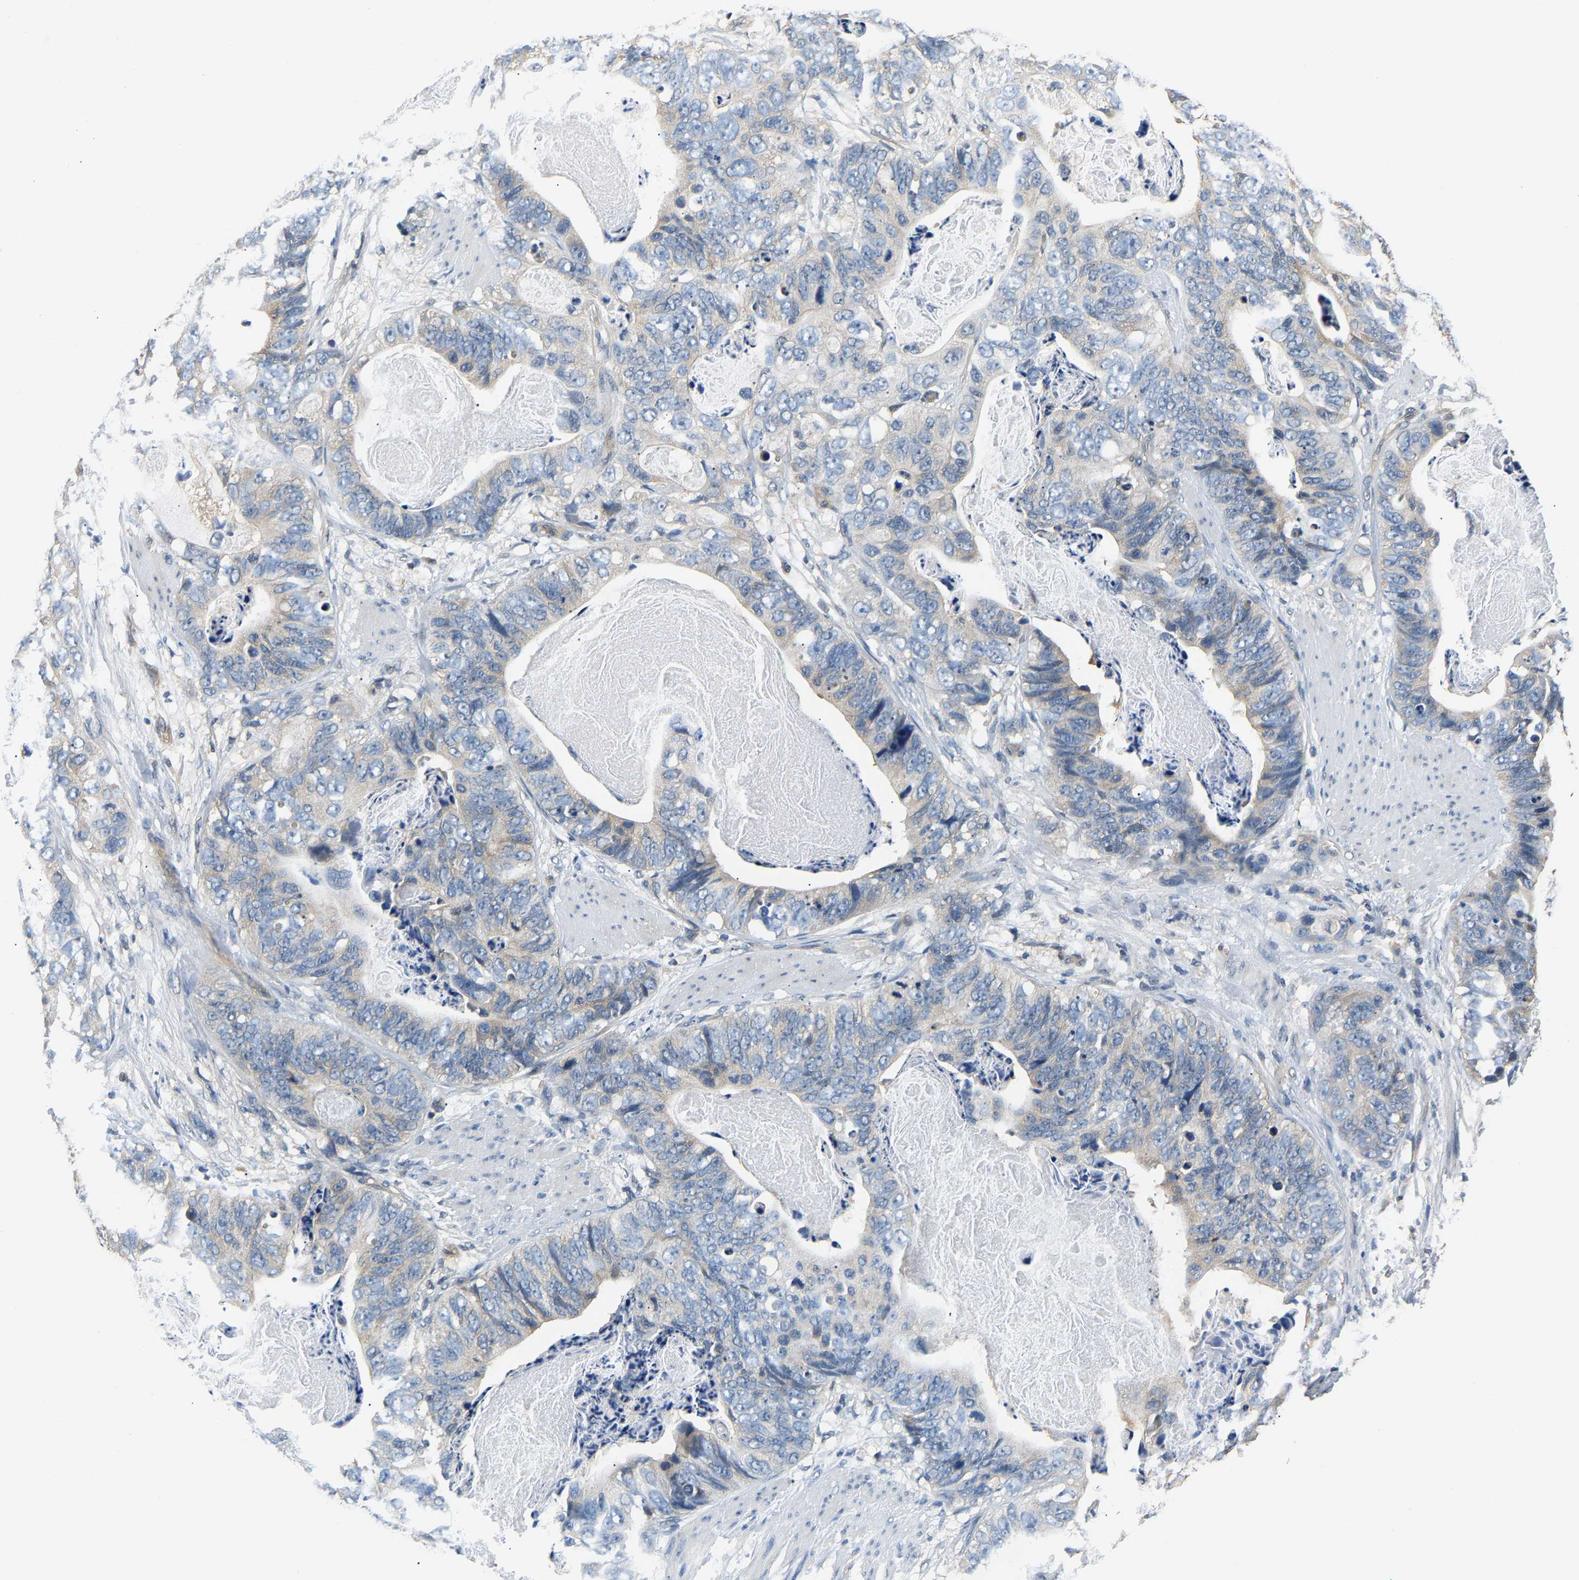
{"staining": {"intensity": "negative", "quantity": "none", "location": "none"}, "tissue": "stomach cancer", "cell_type": "Tumor cells", "image_type": "cancer", "snomed": [{"axis": "morphology", "description": "Adenocarcinoma, NOS"}, {"axis": "topography", "description": "Stomach"}], "caption": "An immunohistochemistry (IHC) histopathology image of stomach adenocarcinoma is shown. There is no staining in tumor cells of stomach adenocarcinoma. (DAB immunohistochemistry visualized using brightfield microscopy, high magnification).", "gene": "ARHGEF12", "patient": {"sex": "female", "age": 89}}